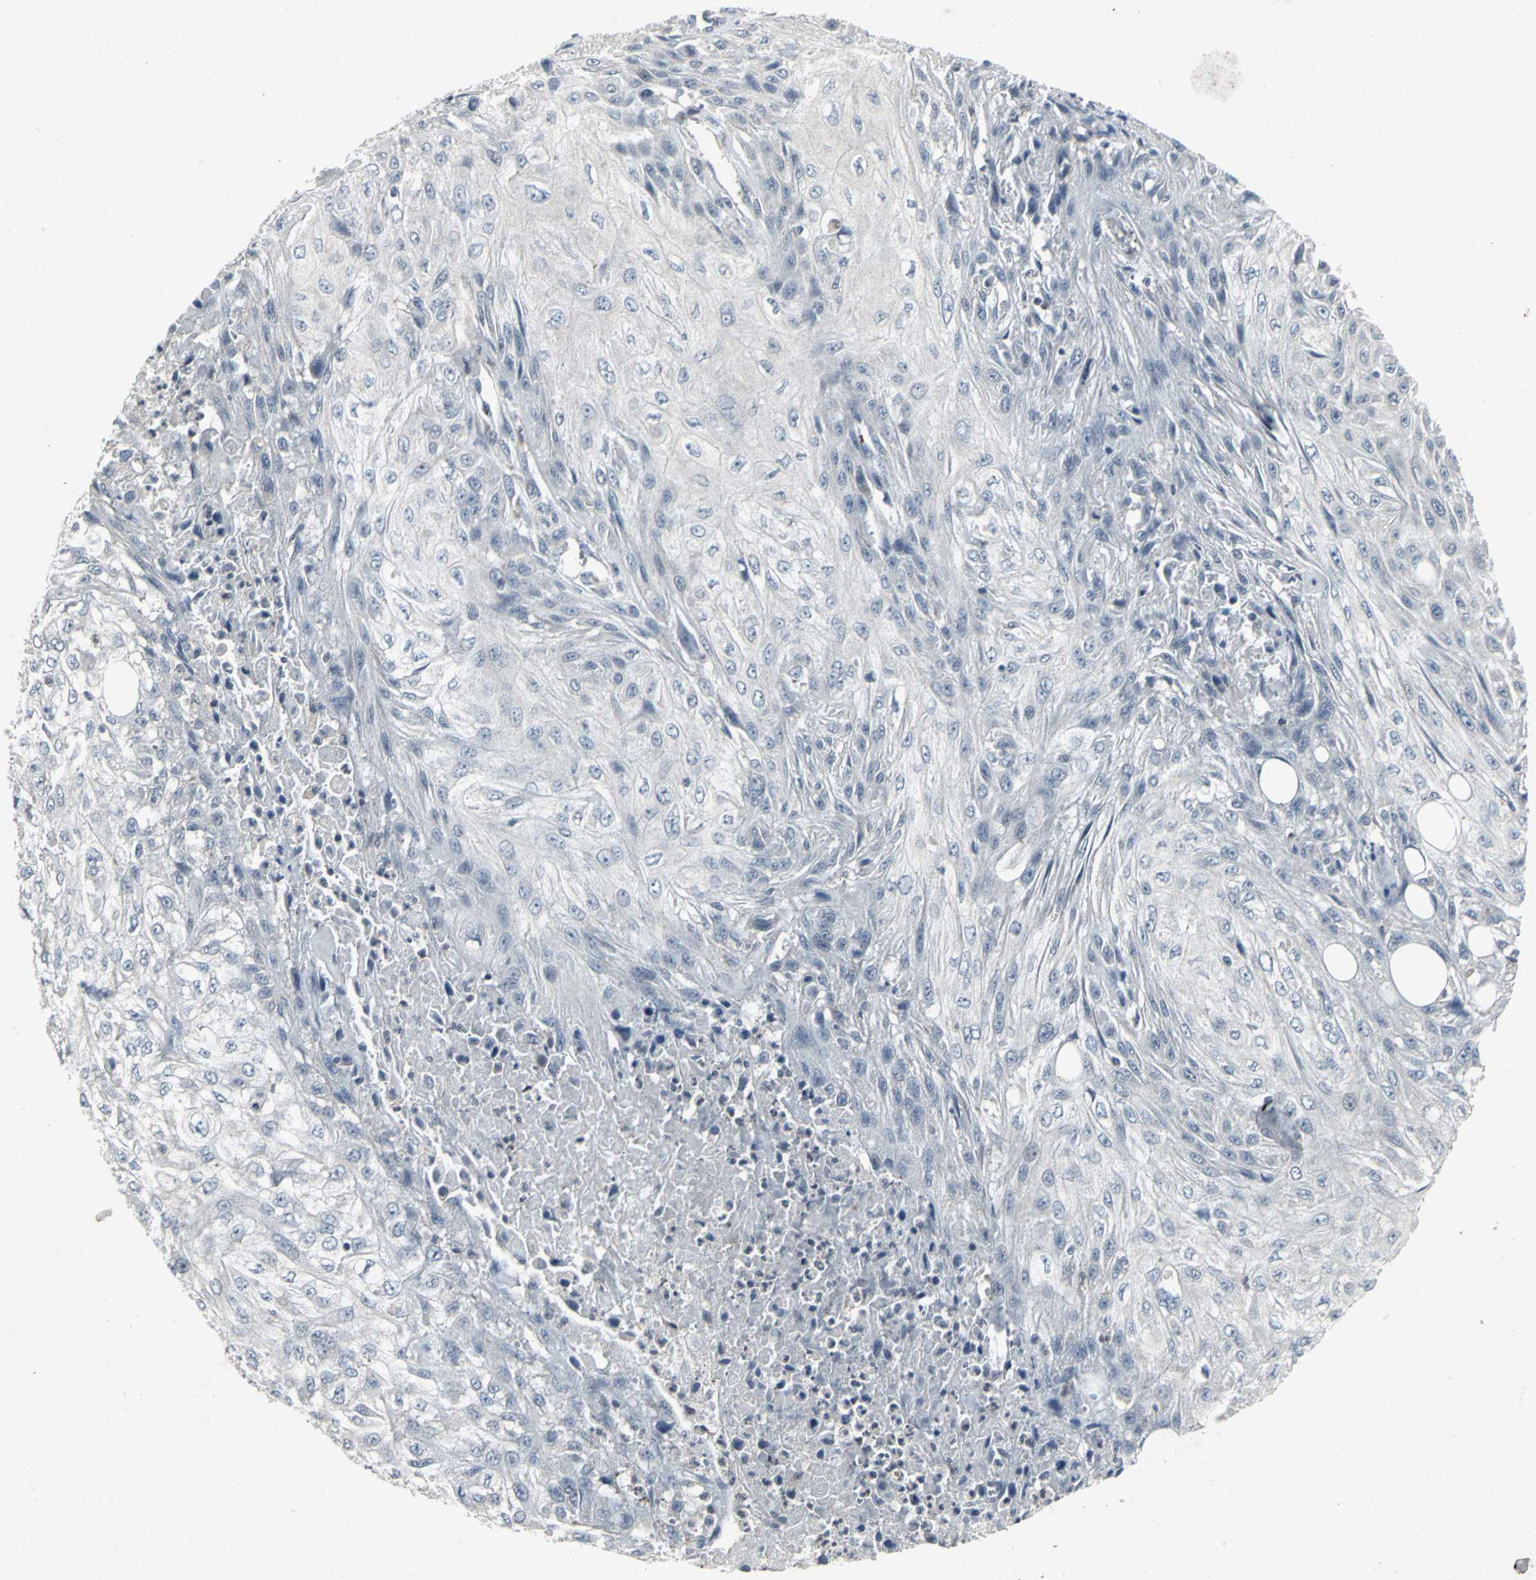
{"staining": {"intensity": "negative", "quantity": "none", "location": "none"}, "tissue": "skin cancer", "cell_type": "Tumor cells", "image_type": "cancer", "snomed": [{"axis": "morphology", "description": "Squamous cell carcinoma, NOS"}, {"axis": "topography", "description": "Skin"}], "caption": "This is an IHC micrograph of squamous cell carcinoma (skin). There is no positivity in tumor cells.", "gene": "BMP4", "patient": {"sex": "male", "age": 75}}